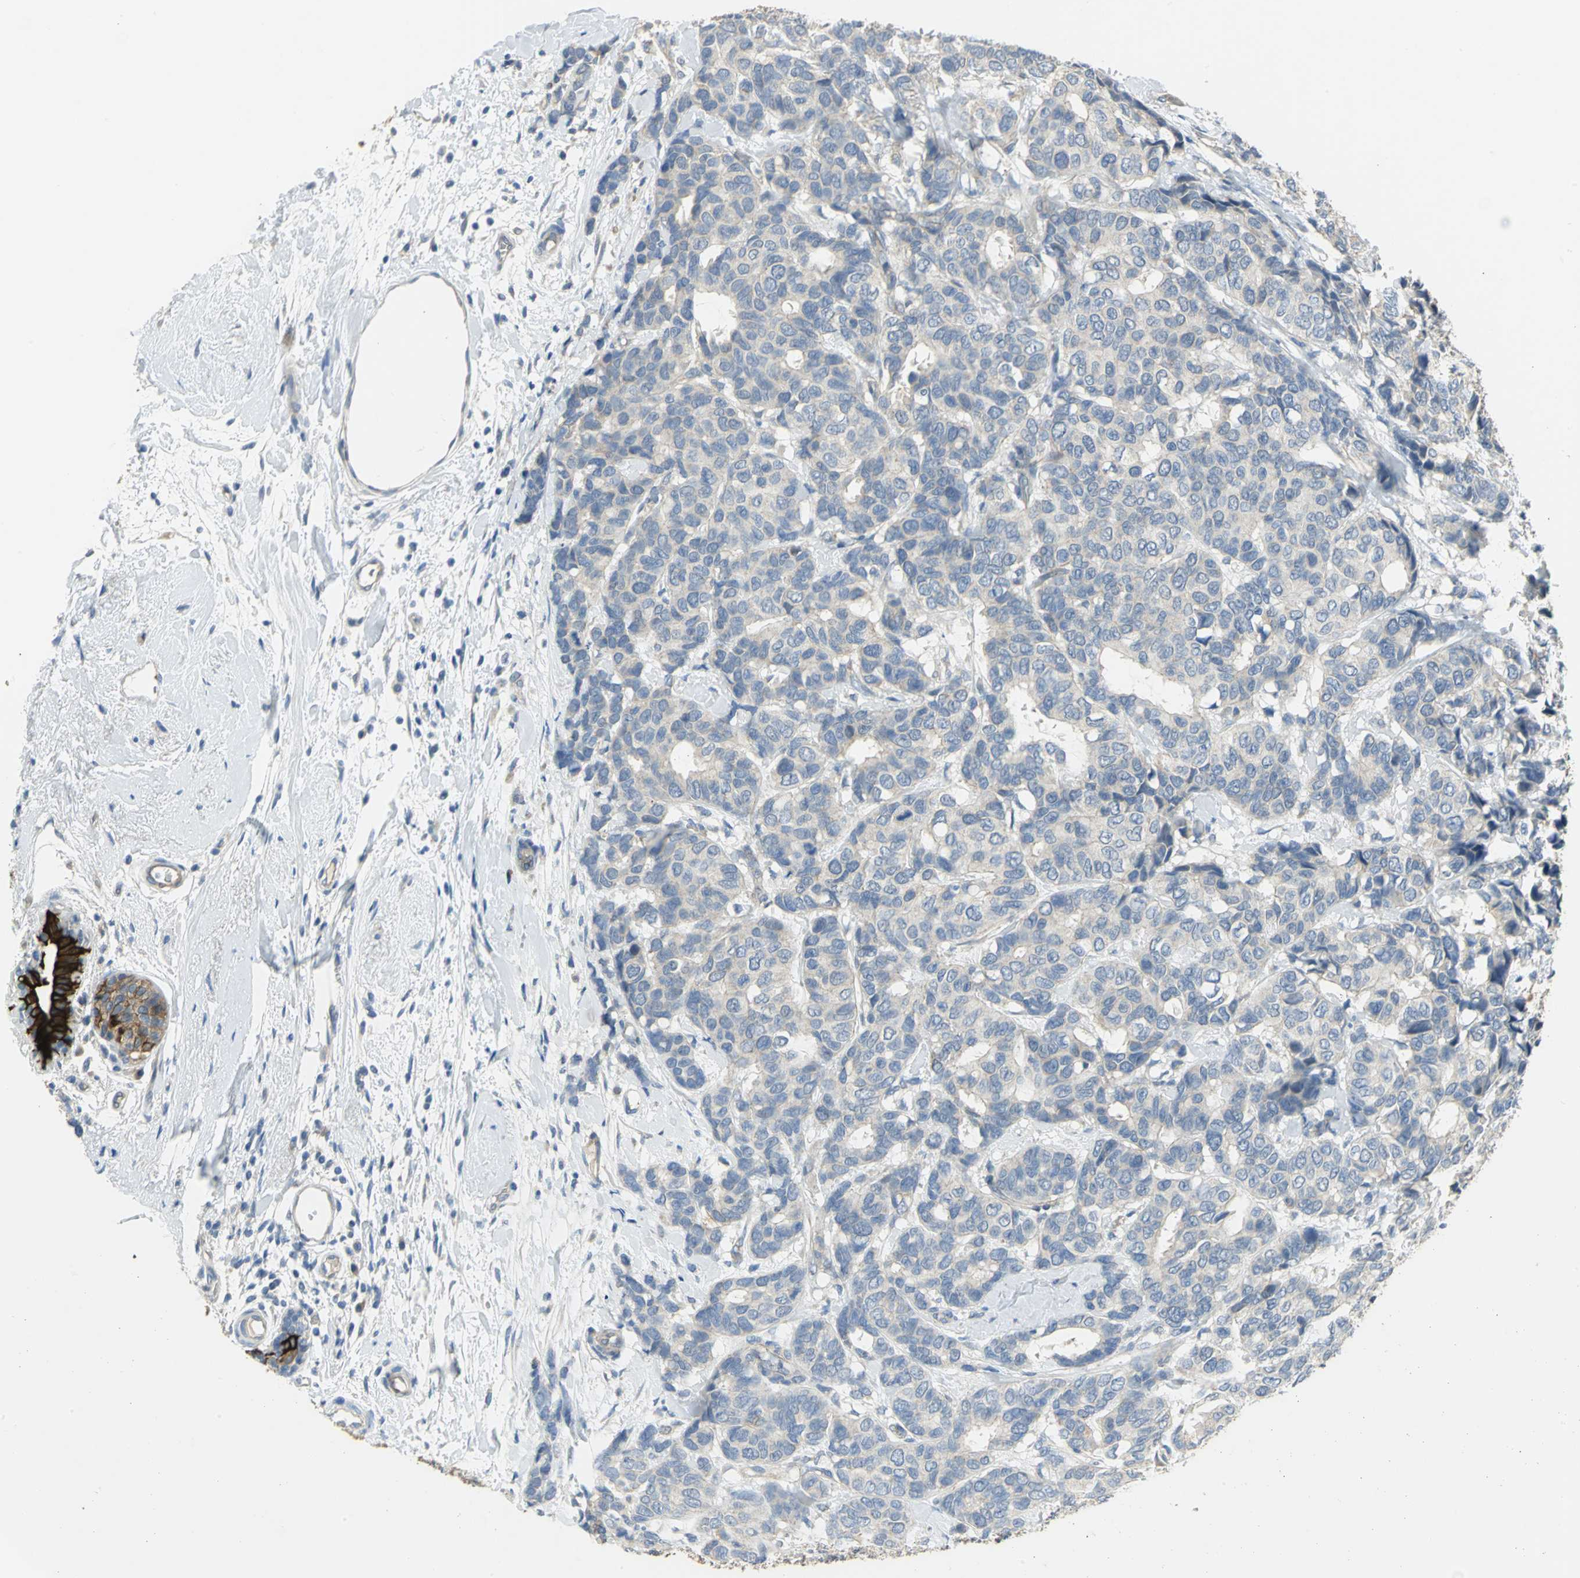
{"staining": {"intensity": "negative", "quantity": "none", "location": "none"}, "tissue": "breast cancer", "cell_type": "Tumor cells", "image_type": "cancer", "snomed": [{"axis": "morphology", "description": "Duct carcinoma"}, {"axis": "topography", "description": "Breast"}], "caption": "Micrograph shows no protein expression in tumor cells of breast cancer tissue.", "gene": "HTR1F", "patient": {"sex": "female", "age": 87}}